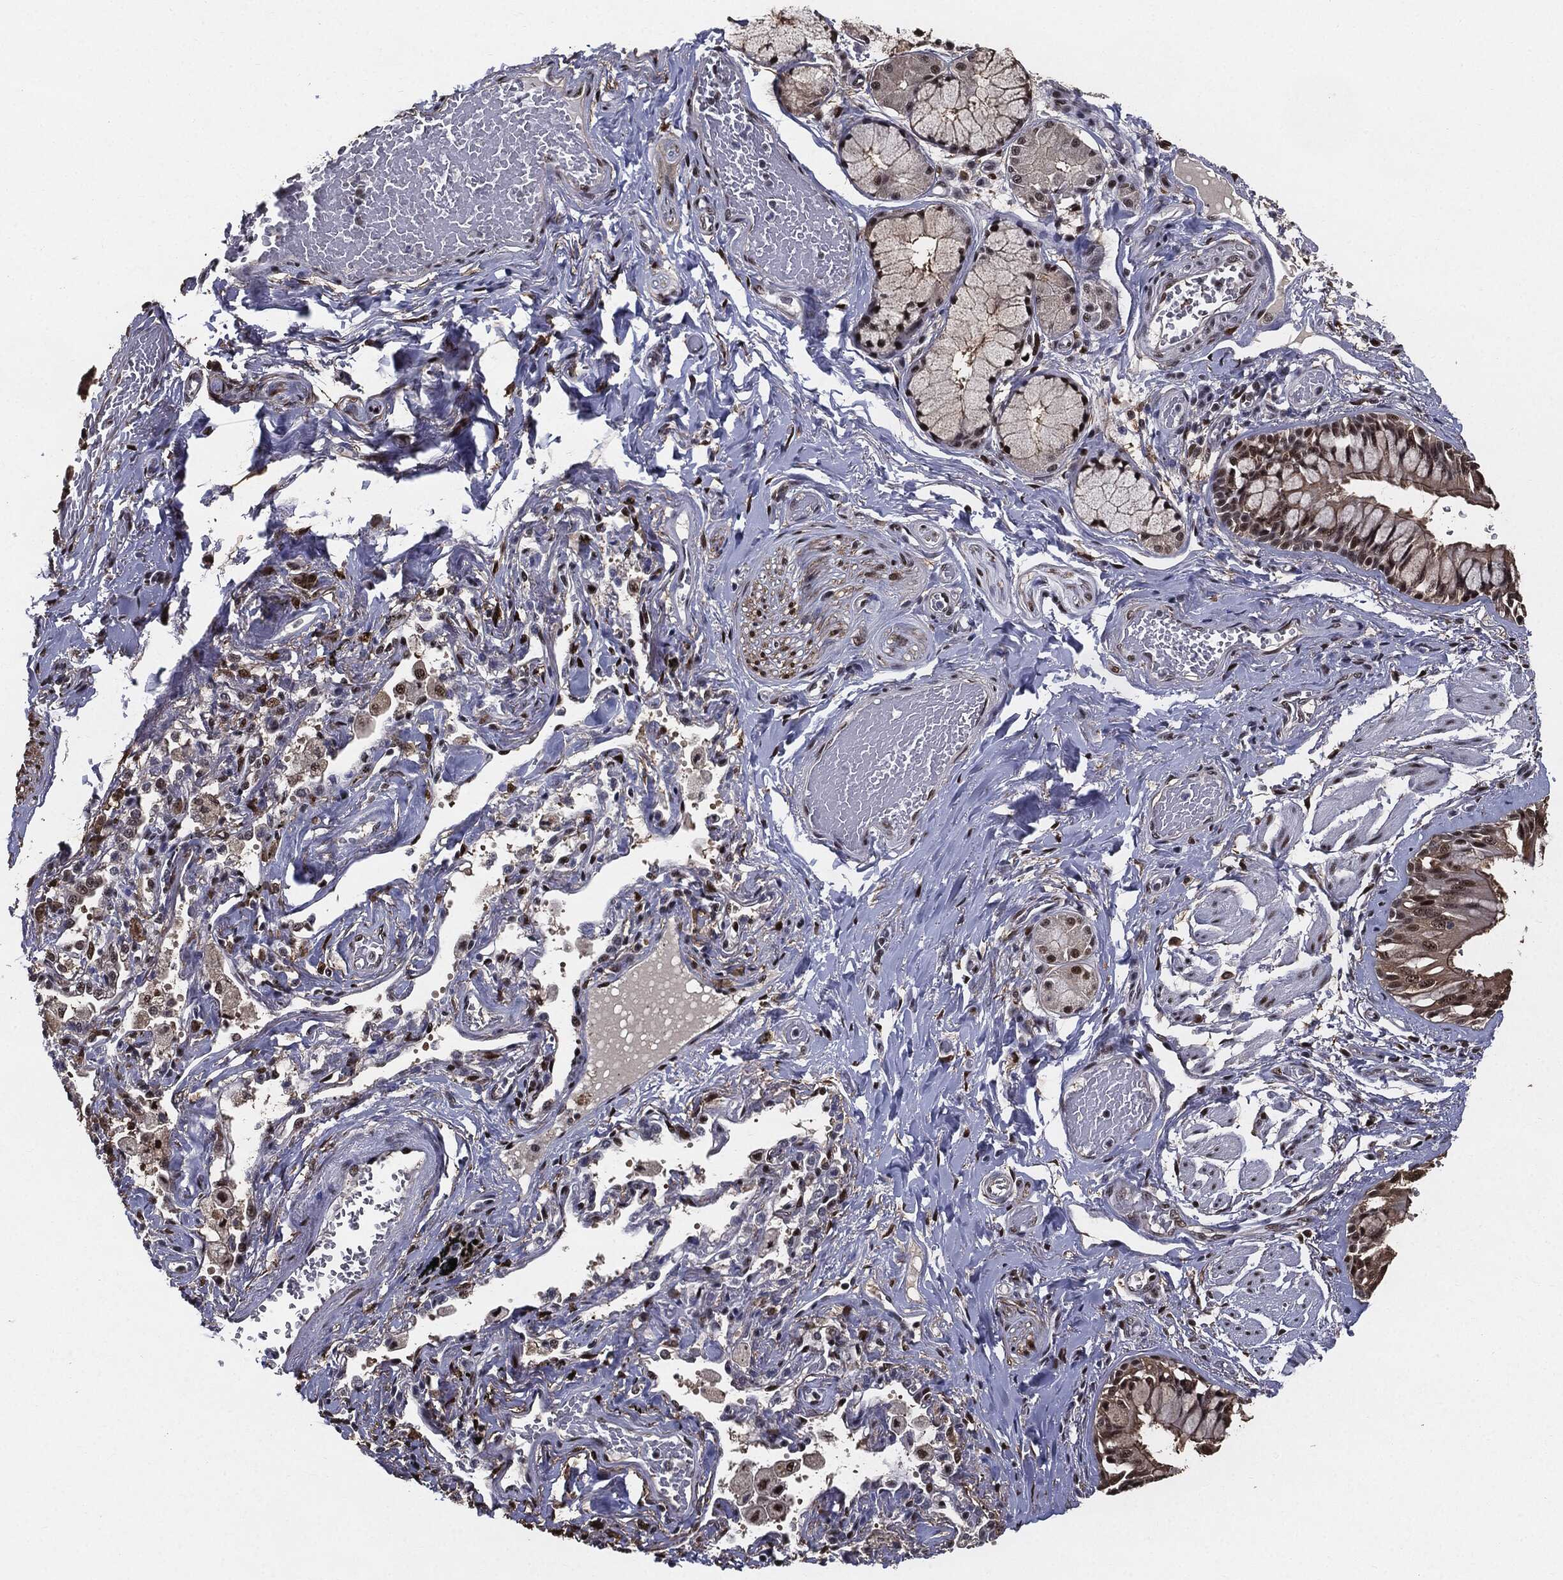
{"staining": {"intensity": "strong", "quantity": ">75%", "location": "cytoplasmic/membranous,nuclear"}, "tissue": "bronchus", "cell_type": "Respiratory epithelial cells", "image_type": "normal", "snomed": [{"axis": "morphology", "description": "Normal tissue, NOS"}, {"axis": "topography", "description": "Bronchus"}, {"axis": "topography", "description": "Lung"}], "caption": "Protein staining displays strong cytoplasmic/membranous,nuclear expression in about >75% of respiratory epithelial cells in benign bronchus.", "gene": "JUN", "patient": {"sex": "female", "age": 57}}